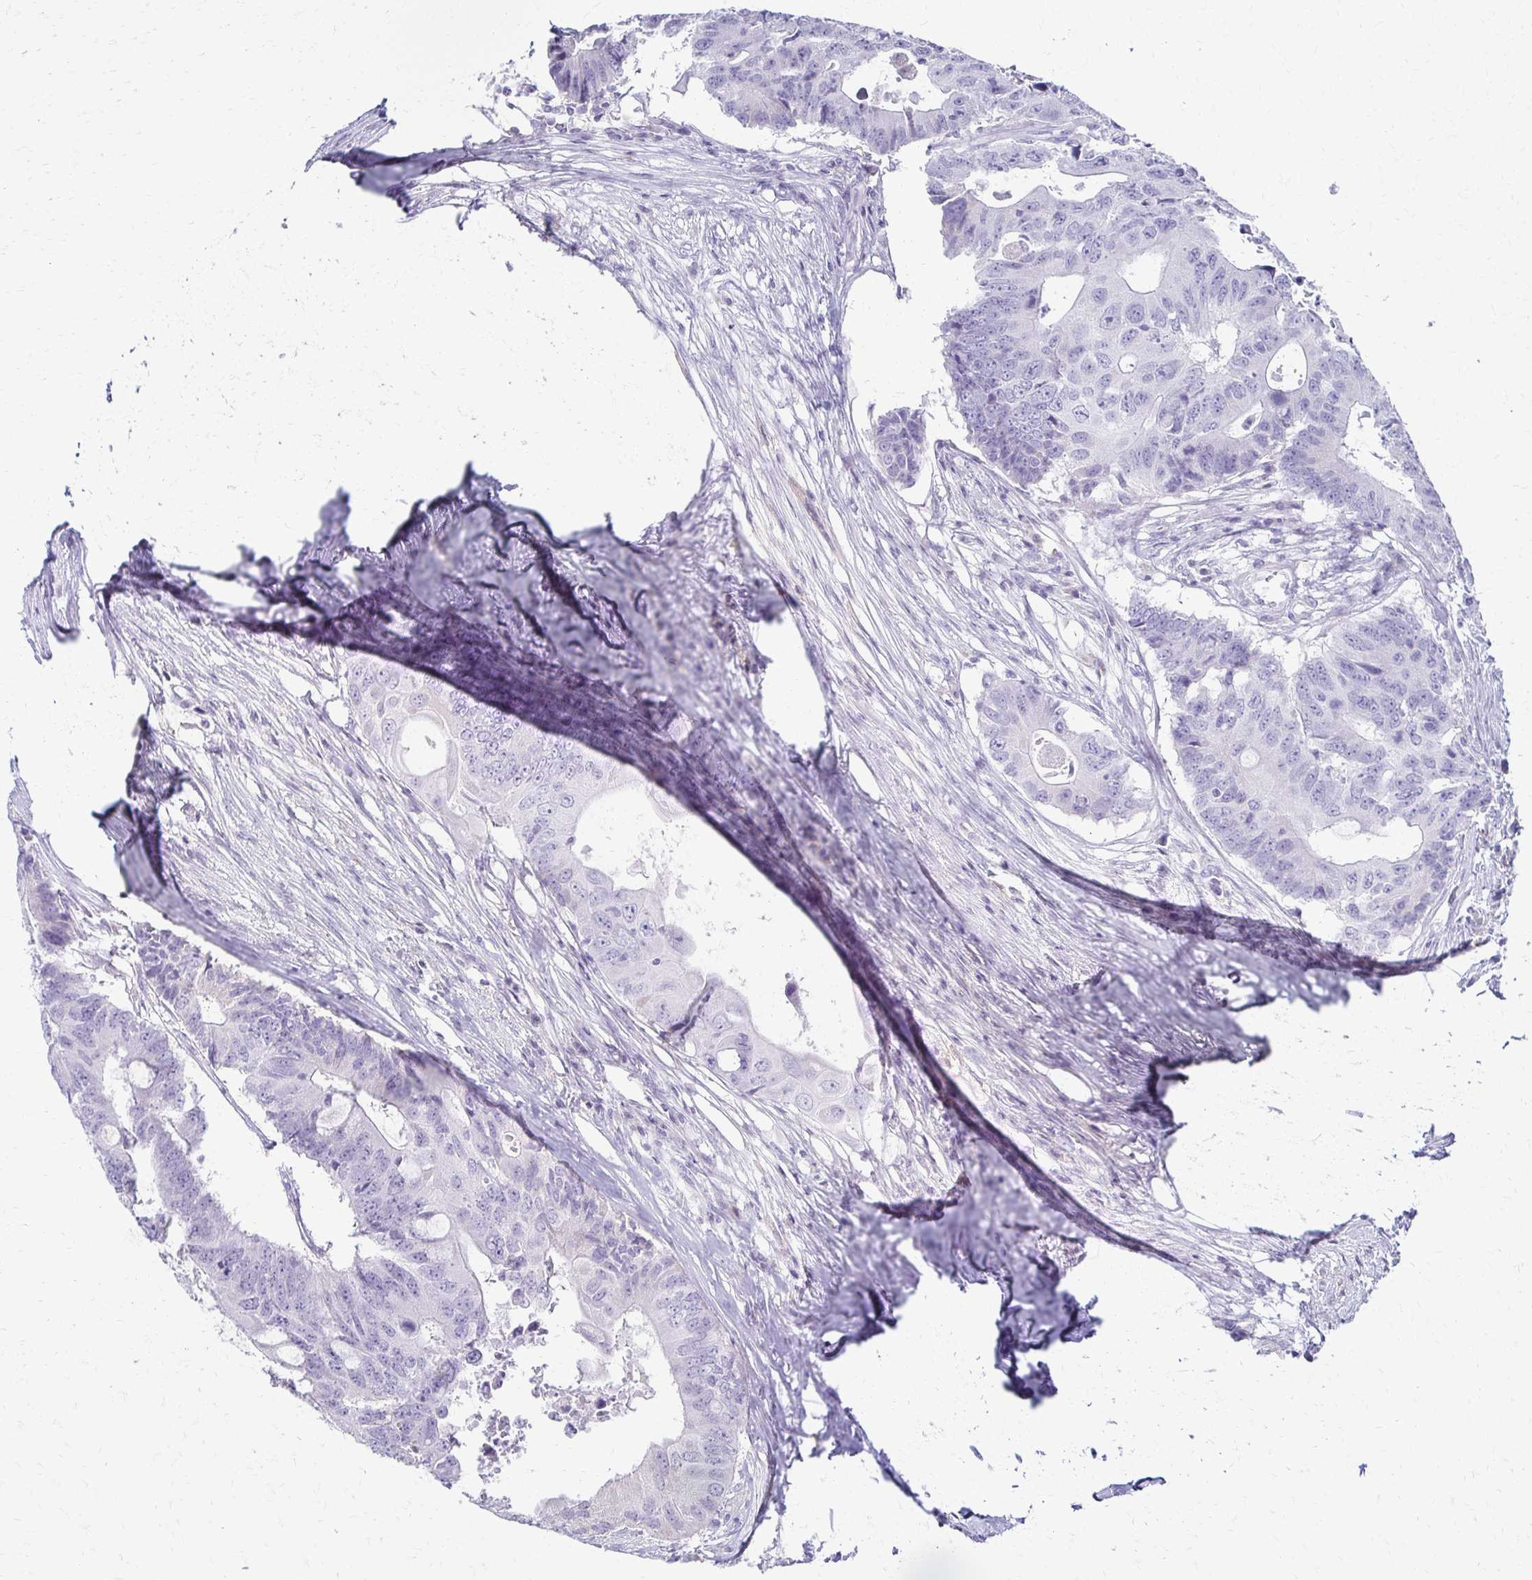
{"staining": {"intensity": "negative", "quantity": "none", "location": "none"}, "tissue": "colorectal cancer", "cell_type": "Tumor cells", "image_type": "cancer", "snomed": [{"axis": "morphology", "description": "Adenocarcinoma, NOS"}, {"axis": "topography", "description": "Colon"}], "caption": "Colorectal adenocarcinoma stained for a protein using IHC displays no expression tumor cells.", "gene": "FCGR2B", "patient": {"sex": "male", "age": 71}}